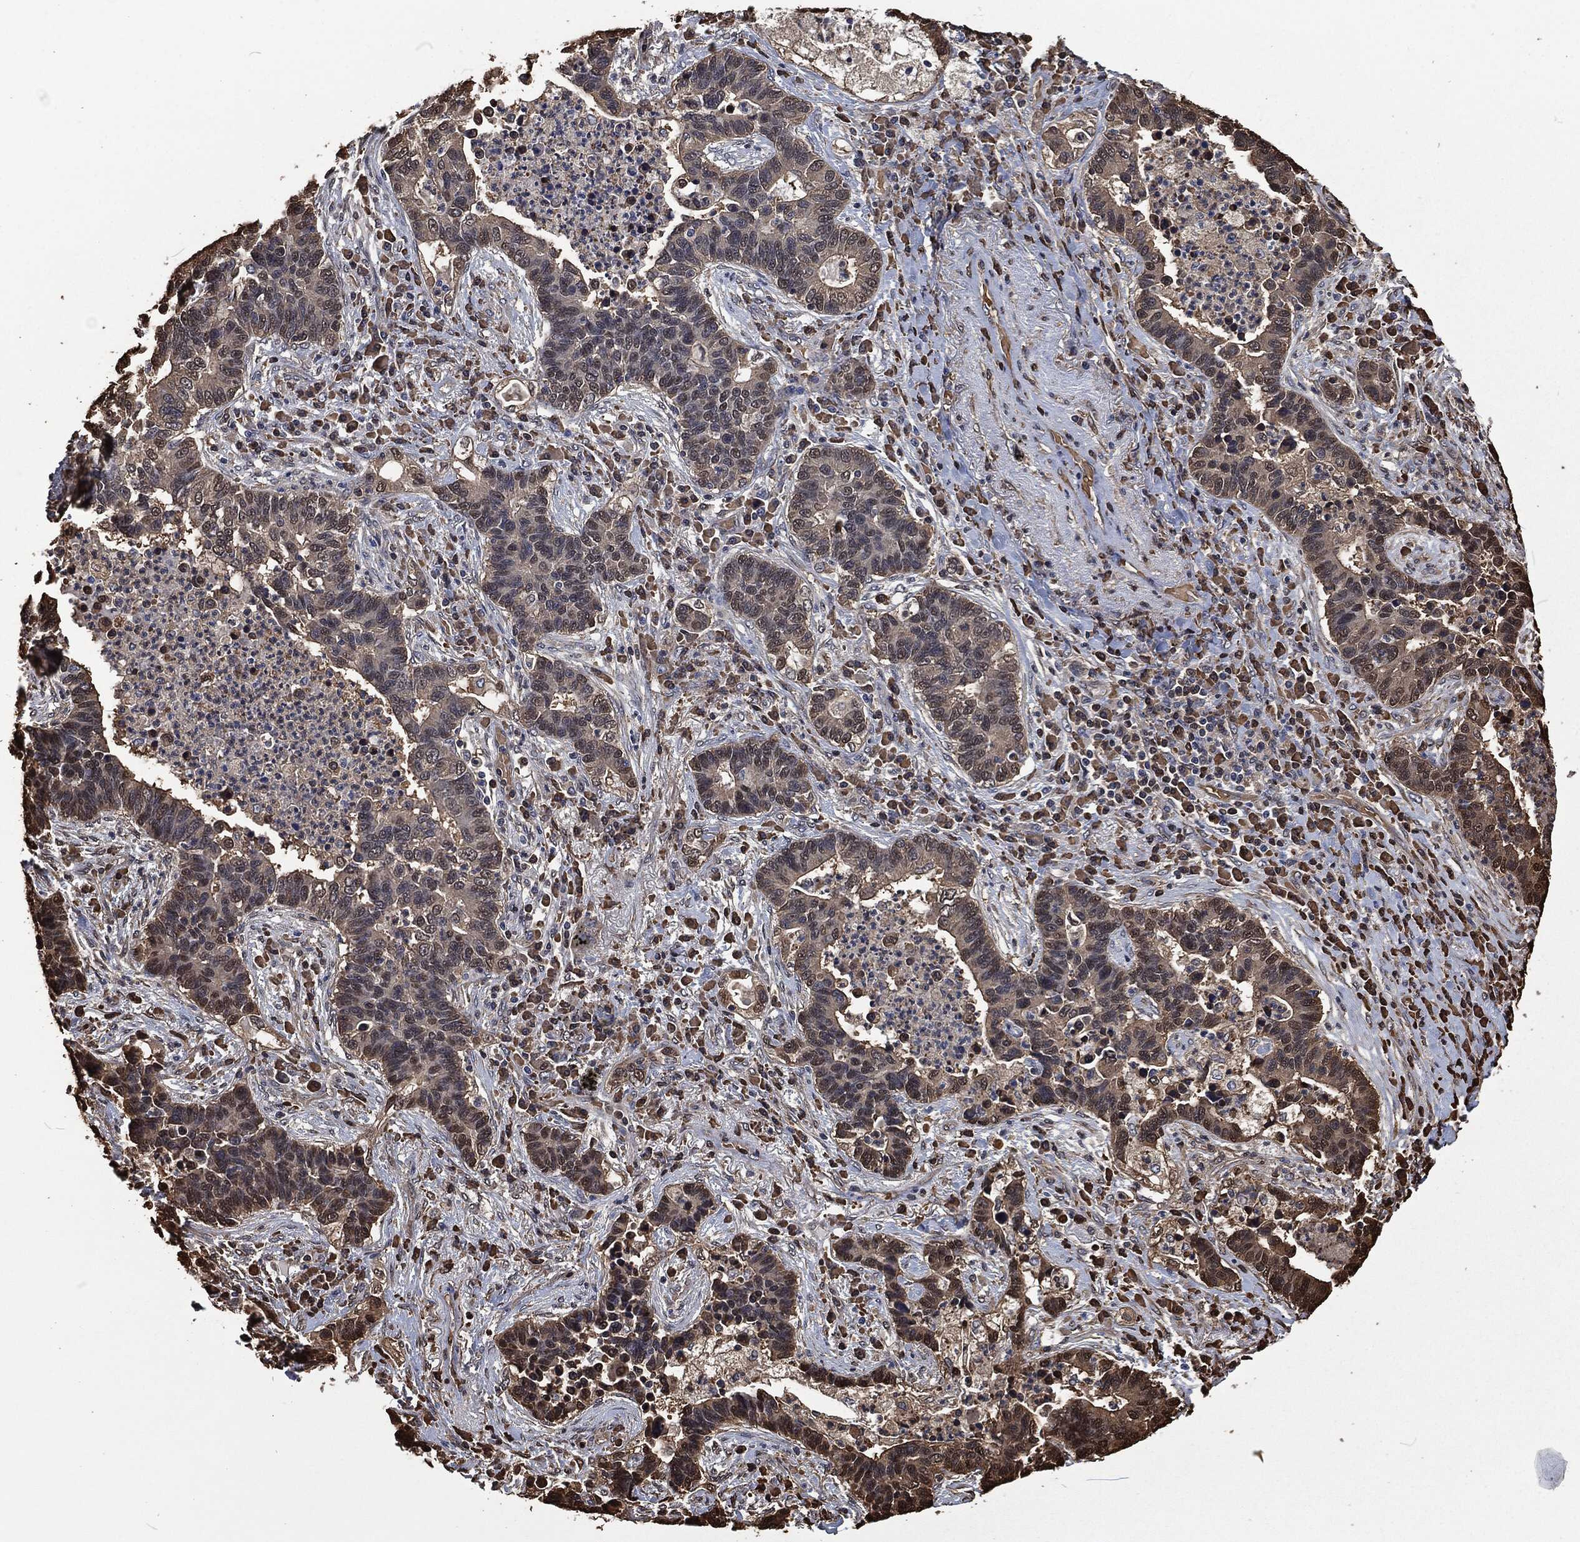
{"staining": {"intensity": "moderate", "quantity": "<25%", "location": "cytoplasmic/membranous"}, "tissue": "lung cancer", "cell_type": "Tumor cells", "image_type": "cancer", "snomed": [{"axis": "morphology", "description": "Adenocarcinoma, NOS"}, {"axis": "topography", "description": "Lung"}], "caption": "IHC staining of lung cancer (adenocarcinoma), which displays low levels of moderate cytoplasmic/membranous positivity in about <25% of tumor cells indicating moderate cytoplasmic/membranous protein expression. The staining was performed using DAB (brown) for protein detection and nuclei were counterstained in hematoxylin (blue).", "gene": "PRDX4", "patient": {"sex": "female", "age": 57}}